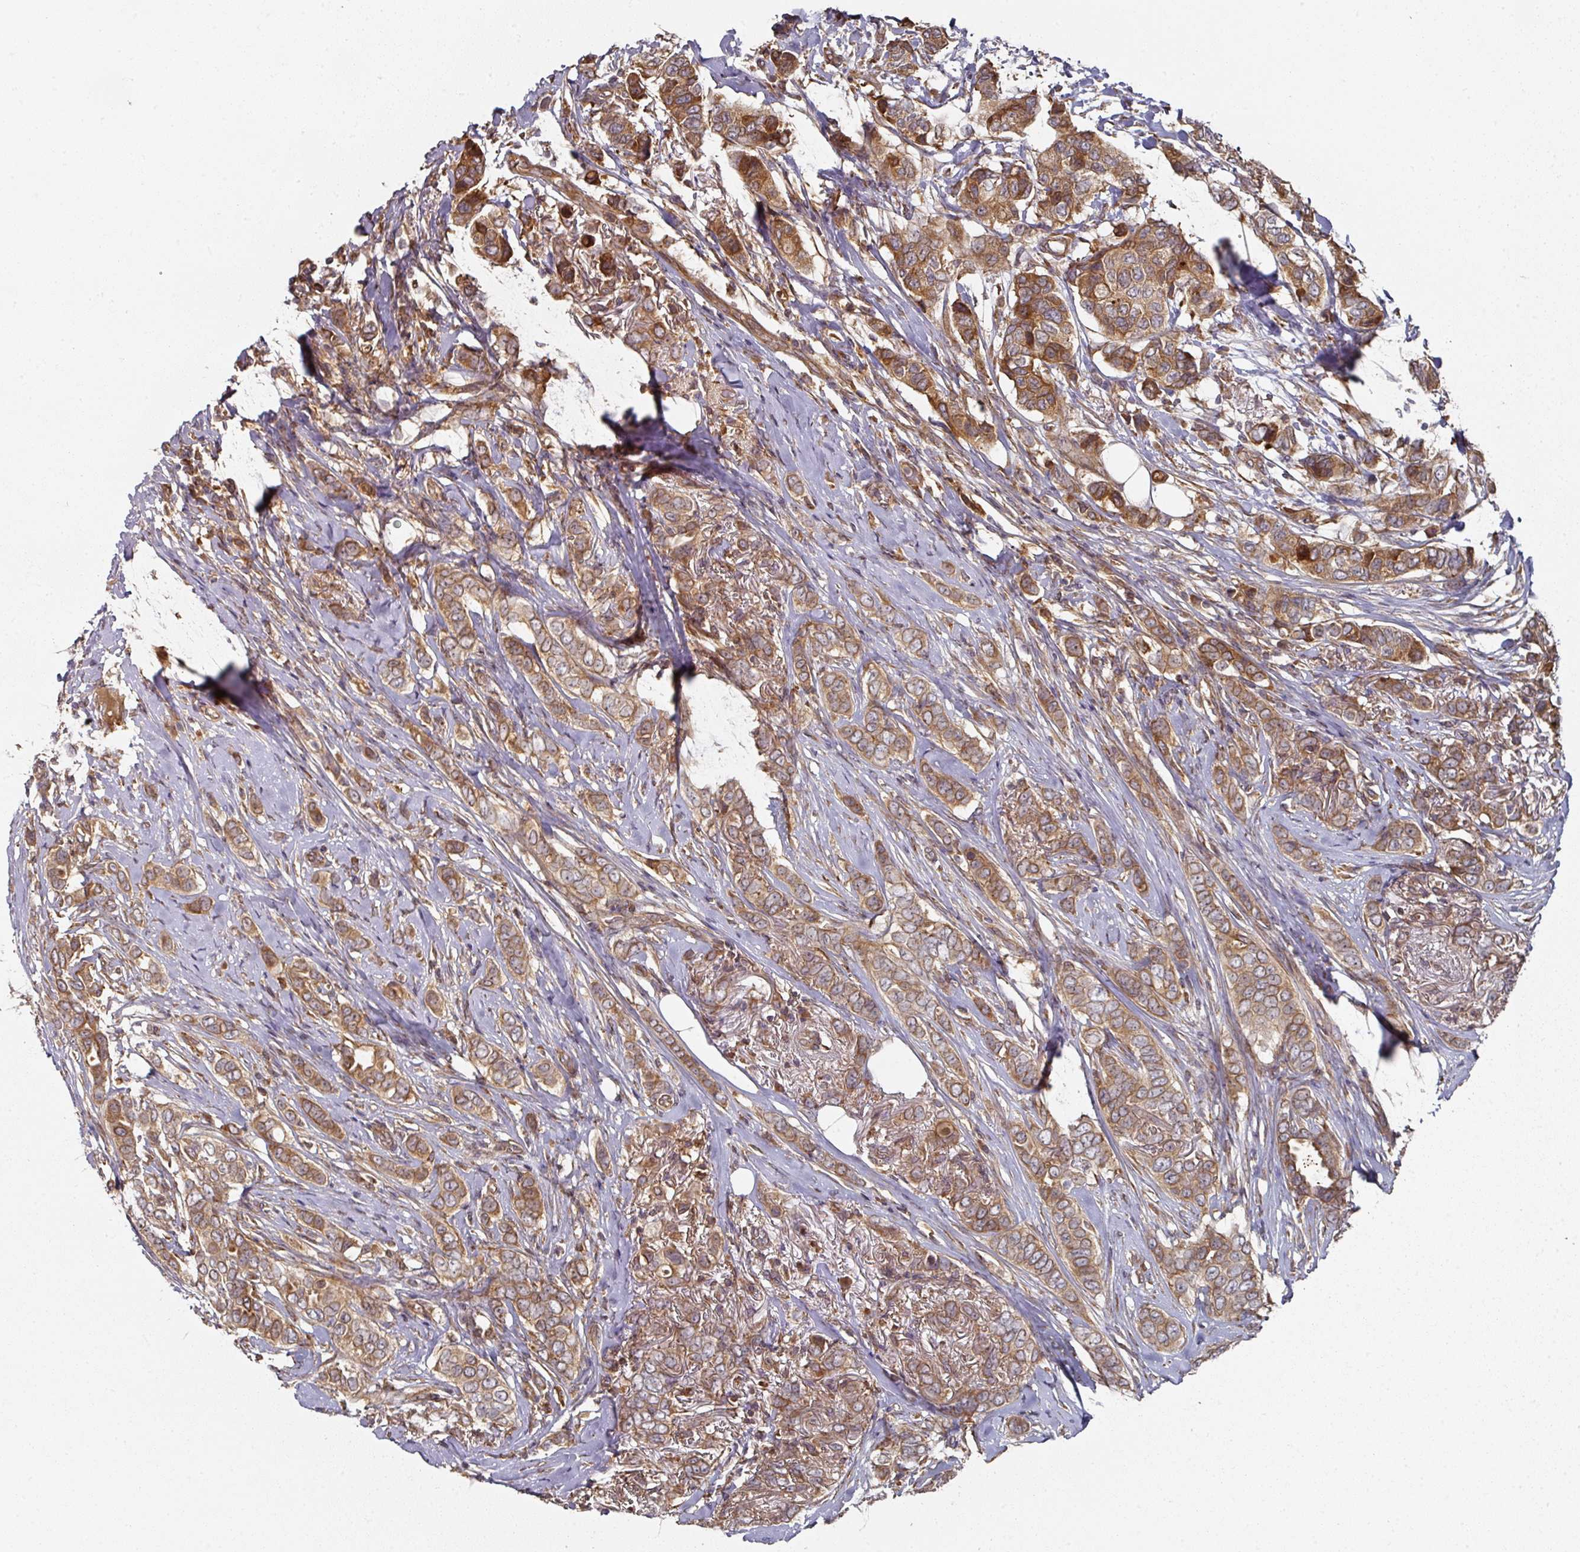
{"staining": {"intensity": "strong", "quantity": ">75%", "location": "cytoplasmic/membranous"}, "tissue": "breast cancer", "cell_type": "Tumor cells", "image_type": "cancer", "snomed": [{"axis": "morphology", "description": "Lobular carcinoma"}, {"axis": "topography", "description": "Breast"}], "caption": "This image shows lobular carcinoma (breast) stained with immunohistochemistry (IHC) to label a protein in brown. The cytoplasmic/membranous of tumor cells show strong positivity for the protein. Nuclei are counter-stained blue.", "gene": "CEP95", "patient": {"sex": "female", "age": 51}}